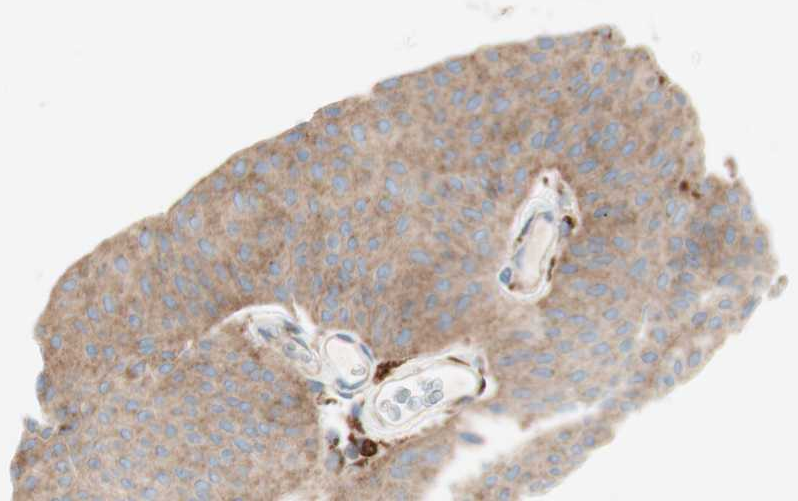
{"staining": {"intensity": "weak", "quantity": ">75%", "location": "cytoplasmic/membranous"}, "tissue": "urothelial cancer", "cell_type": "Tumor cells", "image_type": "cancer", "snomed": [{"axis": "morphology", "description": "Urothelial carcinoma, Low grade"}, {"axis": "topography", "description": "Urinary bladder"}], "caption": "The photomicrograph shows immunohistochemical staining of urothelial cancer. There is weak cytoplasmic/membranous positivity is appreciated in about >75% of tumor cells.", "gene": "ATP6V1G1", "patient": {"sex": "female", "age": 60}}